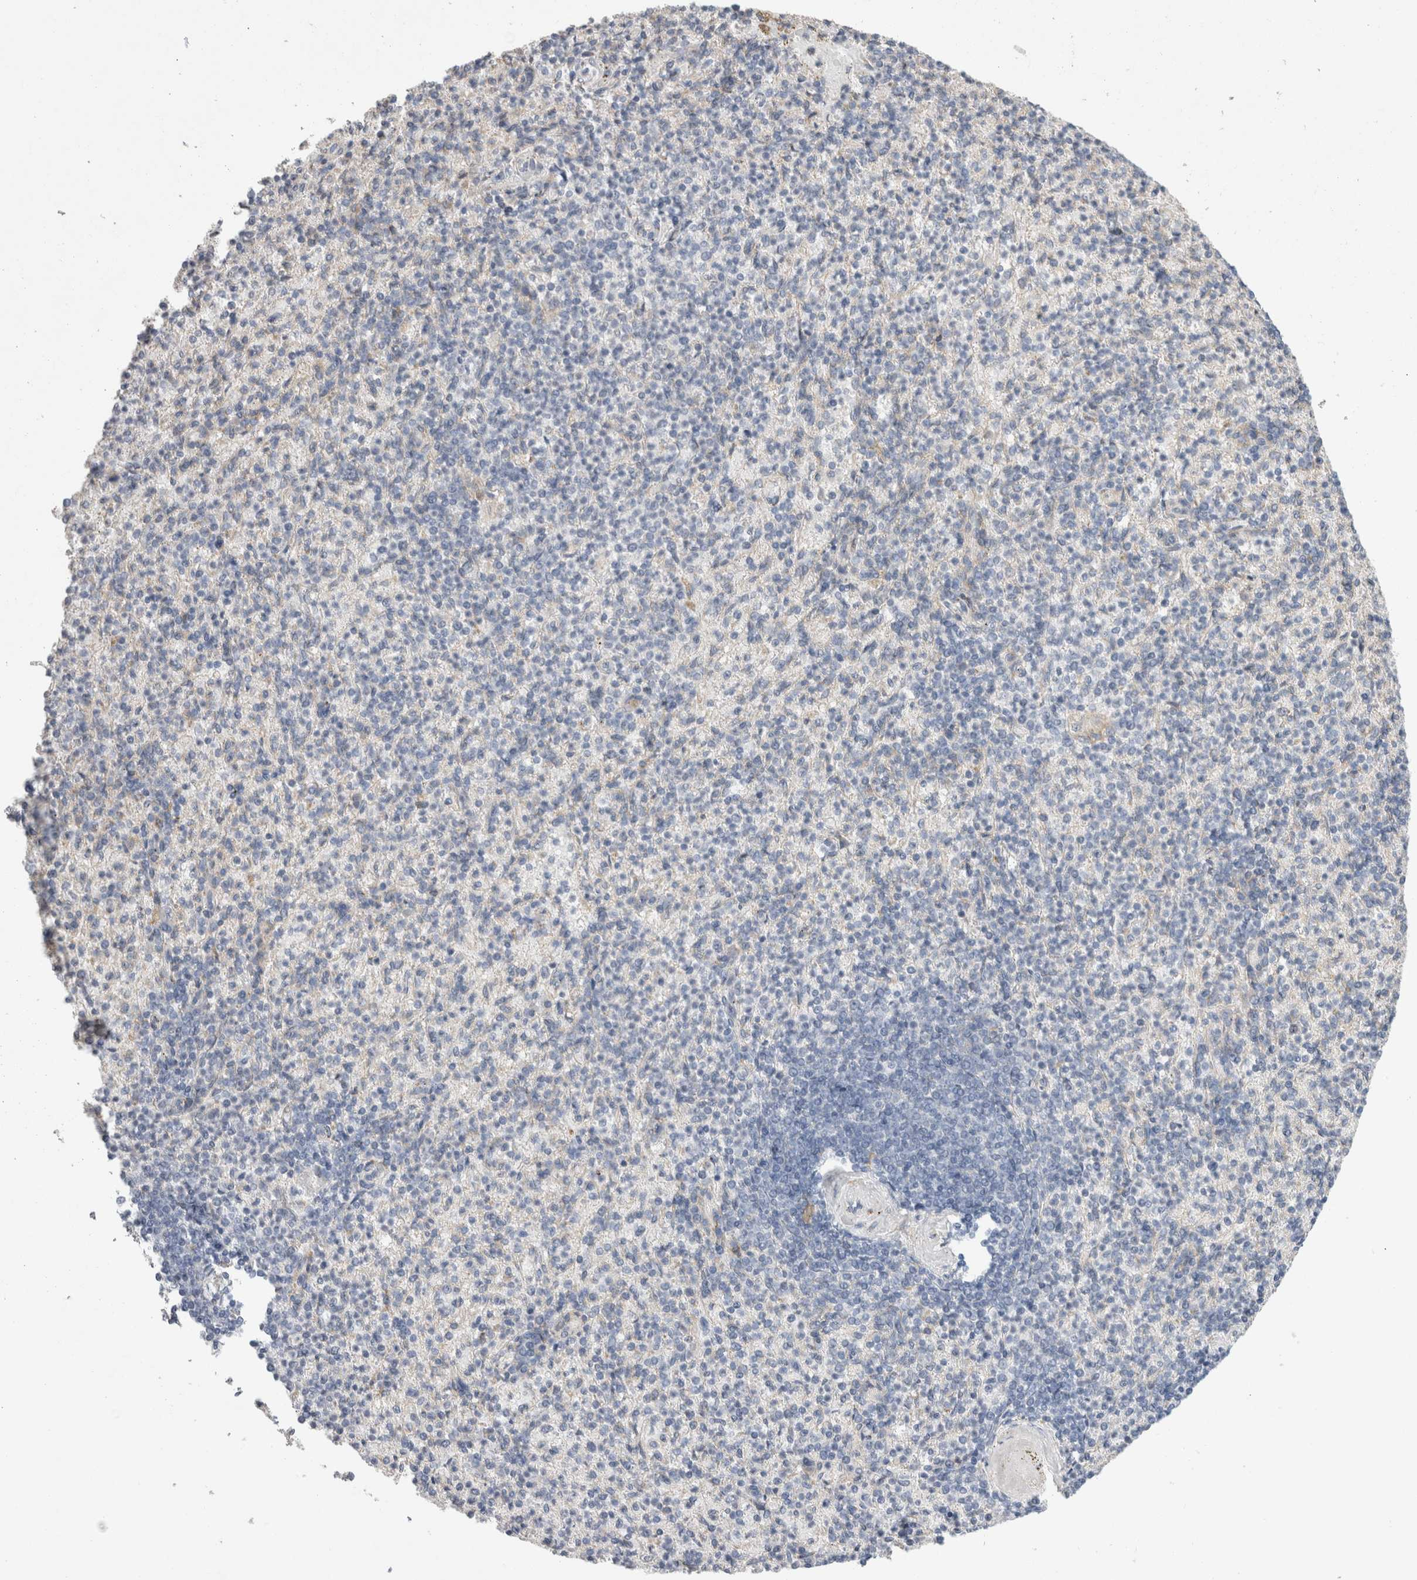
{"staining": {"intensity": "negative", "quantity": "none", "location": "none"}, "tissue": "spleen", "cell_type": "Cells in red pulp", "image_type": "normal", "snomed": [{"axis": "morphology", "description": "Normal tissue, NOS"}, {"axis": "topography", "description": "Spleen"}], "caption": "This histopathology image is of benign spleen stained with IHC to label a protein in brown with the nuclei are counter-stained blue. There is no expression in cells in red pulp. The staining is performed using DAB brown chromogen with nuclei counter-stained in using hematoxylin.", "gene": "TRMT9B", "patient": {"sex": "female", "age": 74}}